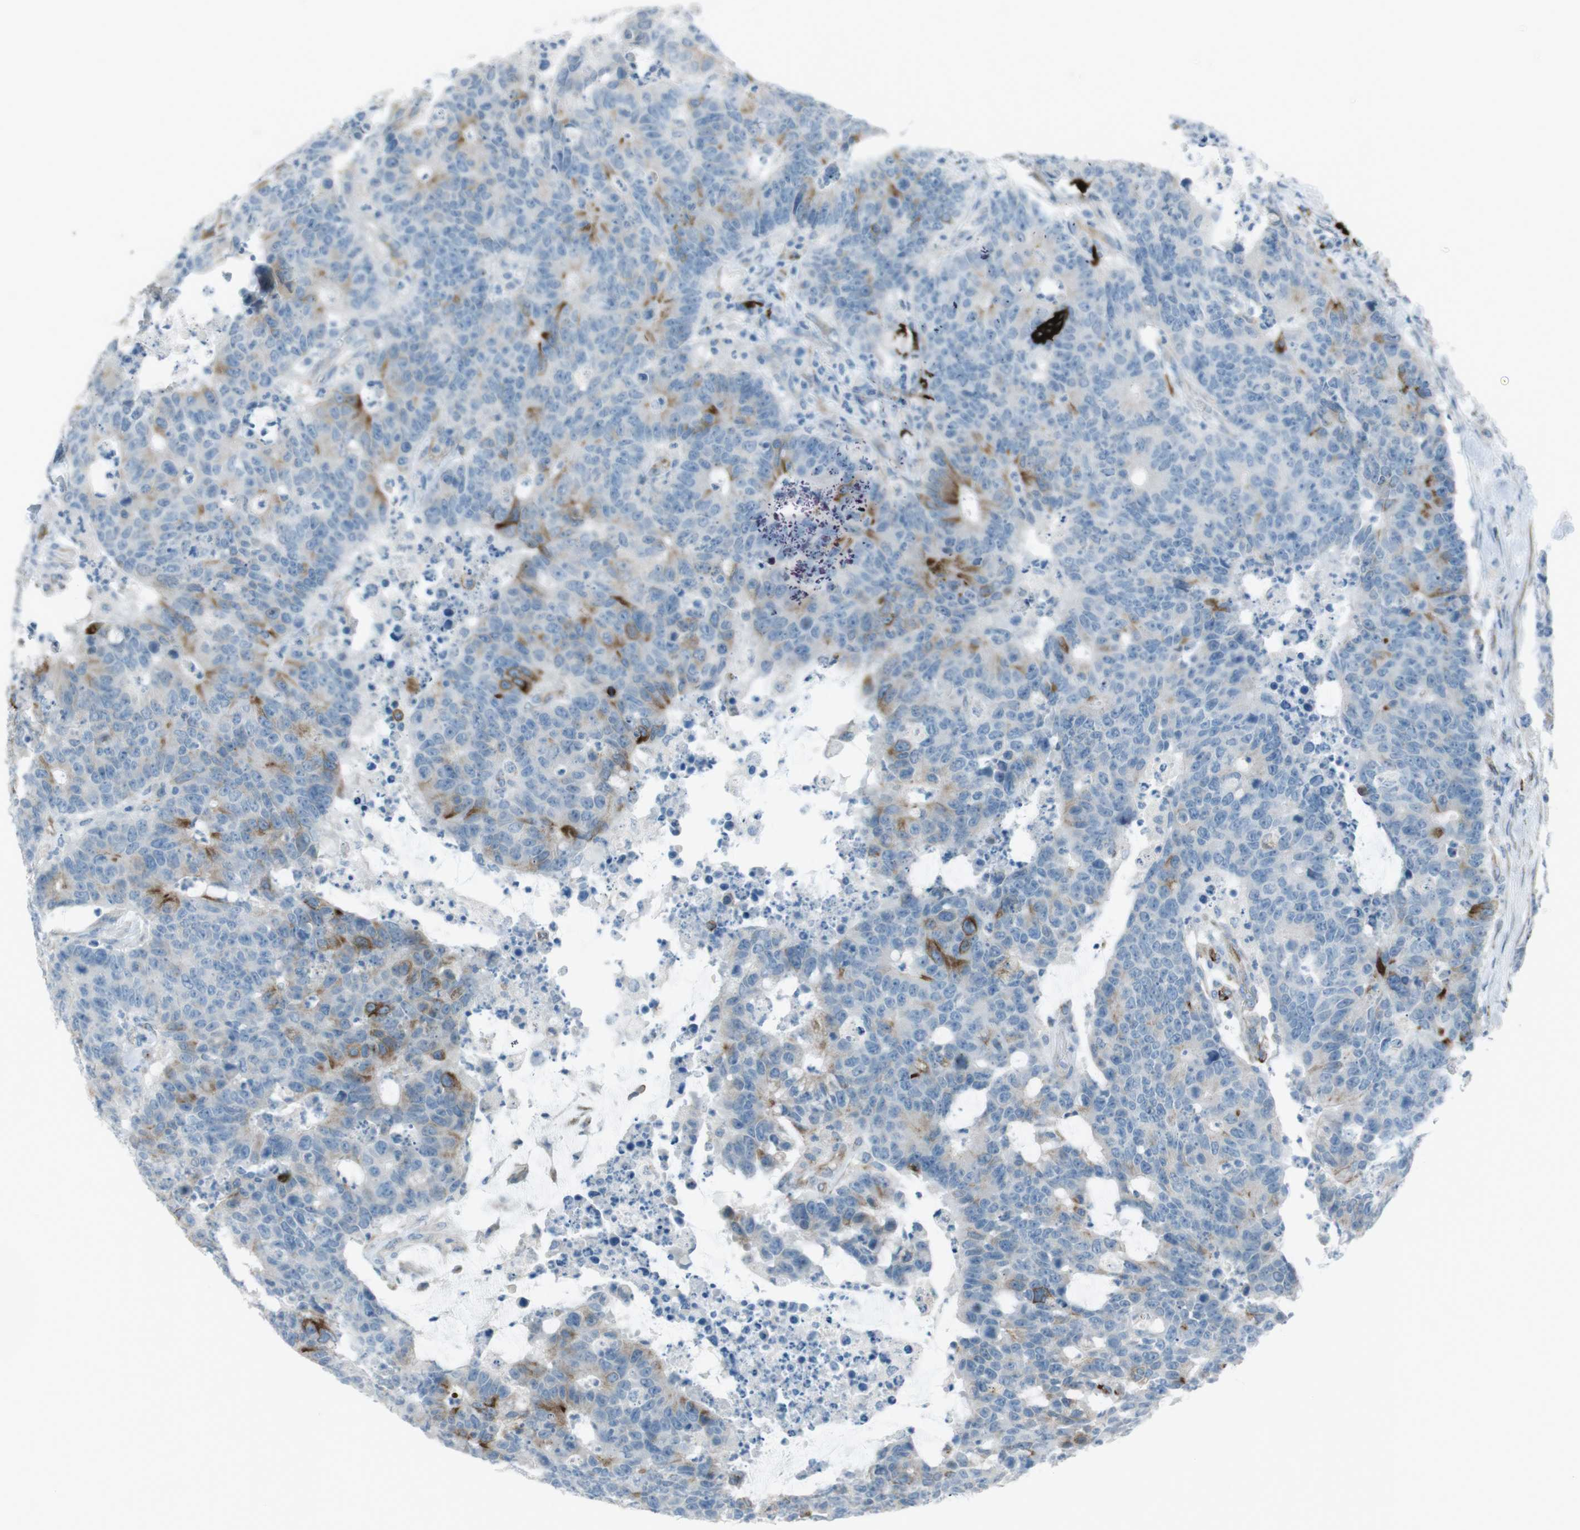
{"staining": {"intensity": "weak", "quantity": "<25%", "location": "cytoplasmic/membranous"}, "tissue": "colorectal cancer", "cell_type": "Tumor cells", "image_type": "cancer", "snomed": [{"axis": "morphology", "description": "Adenocarcinoma, NOS"}, {"axis": "topography", "description": "Colon"}], "caption": "DAB (3,3'-diaminobenzidine) immunohistochemical staining of adenocarcinoma (colorectal) displays no significant staining in tumor cells.", "gene": "TUBB2A", "patient": {"sex": "female", "age": 86}}